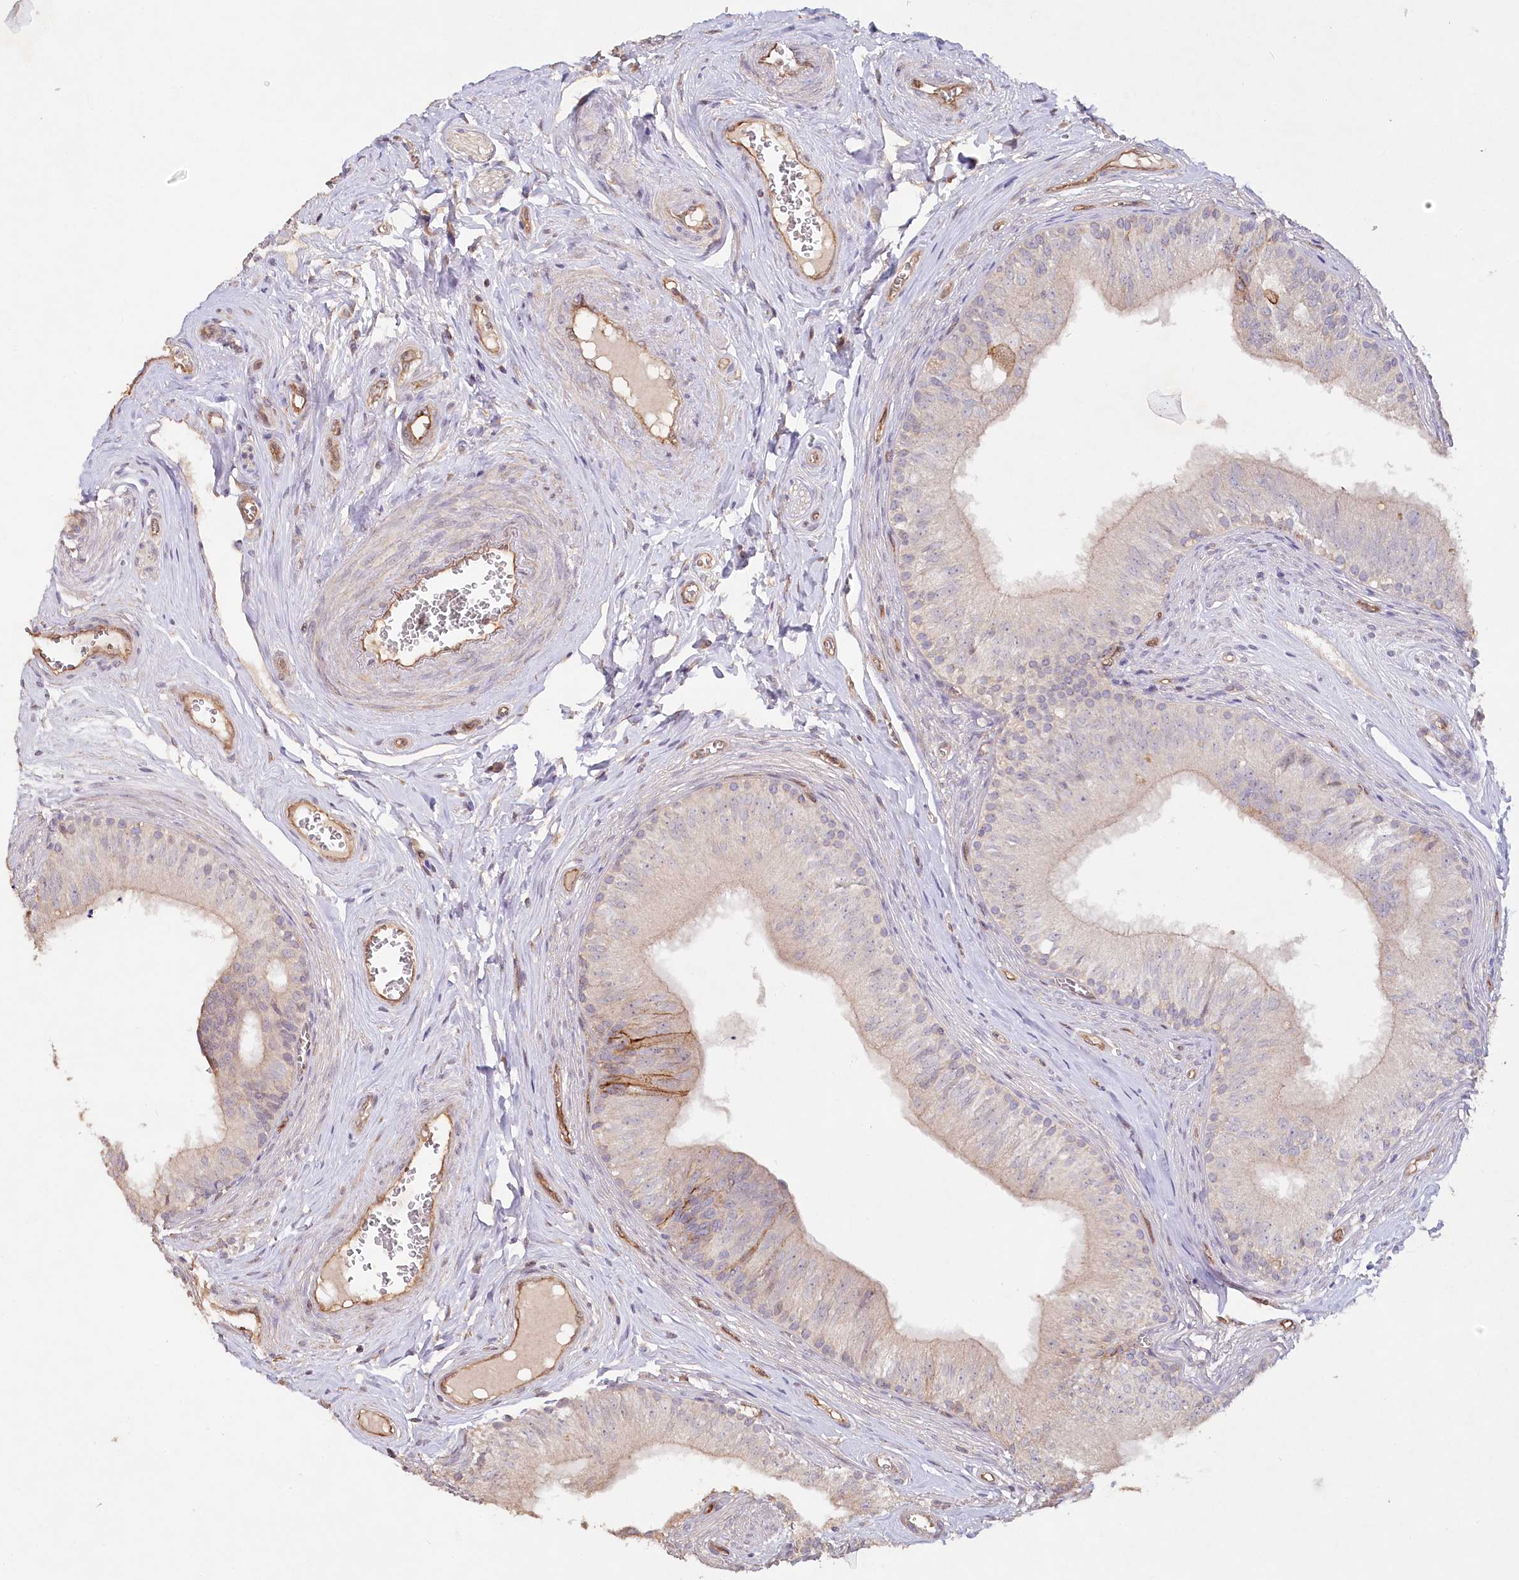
{"staining": {"intensity": "strong", "quantity": "<25%", "location": "cytoplasmic/membranous"}, "tissue": "epididymis", "cell_type": "Glandular cells", "image_type": "normal", "snomed": [{"axis": "morphology", "description": "Normal tissue, NOS"}, {"axis": "topography", "description": "Epididymis"}], "caption": "DAB (3,3'-diaminobenzidine) immunohistochemical staining of unremarkable epididymis demonstrates strong cytoplasmic/membranous protein positivity in about <25% of glandular cells.", "gene": "RBP5", "patient": {"sex": "male", "age": 46}}